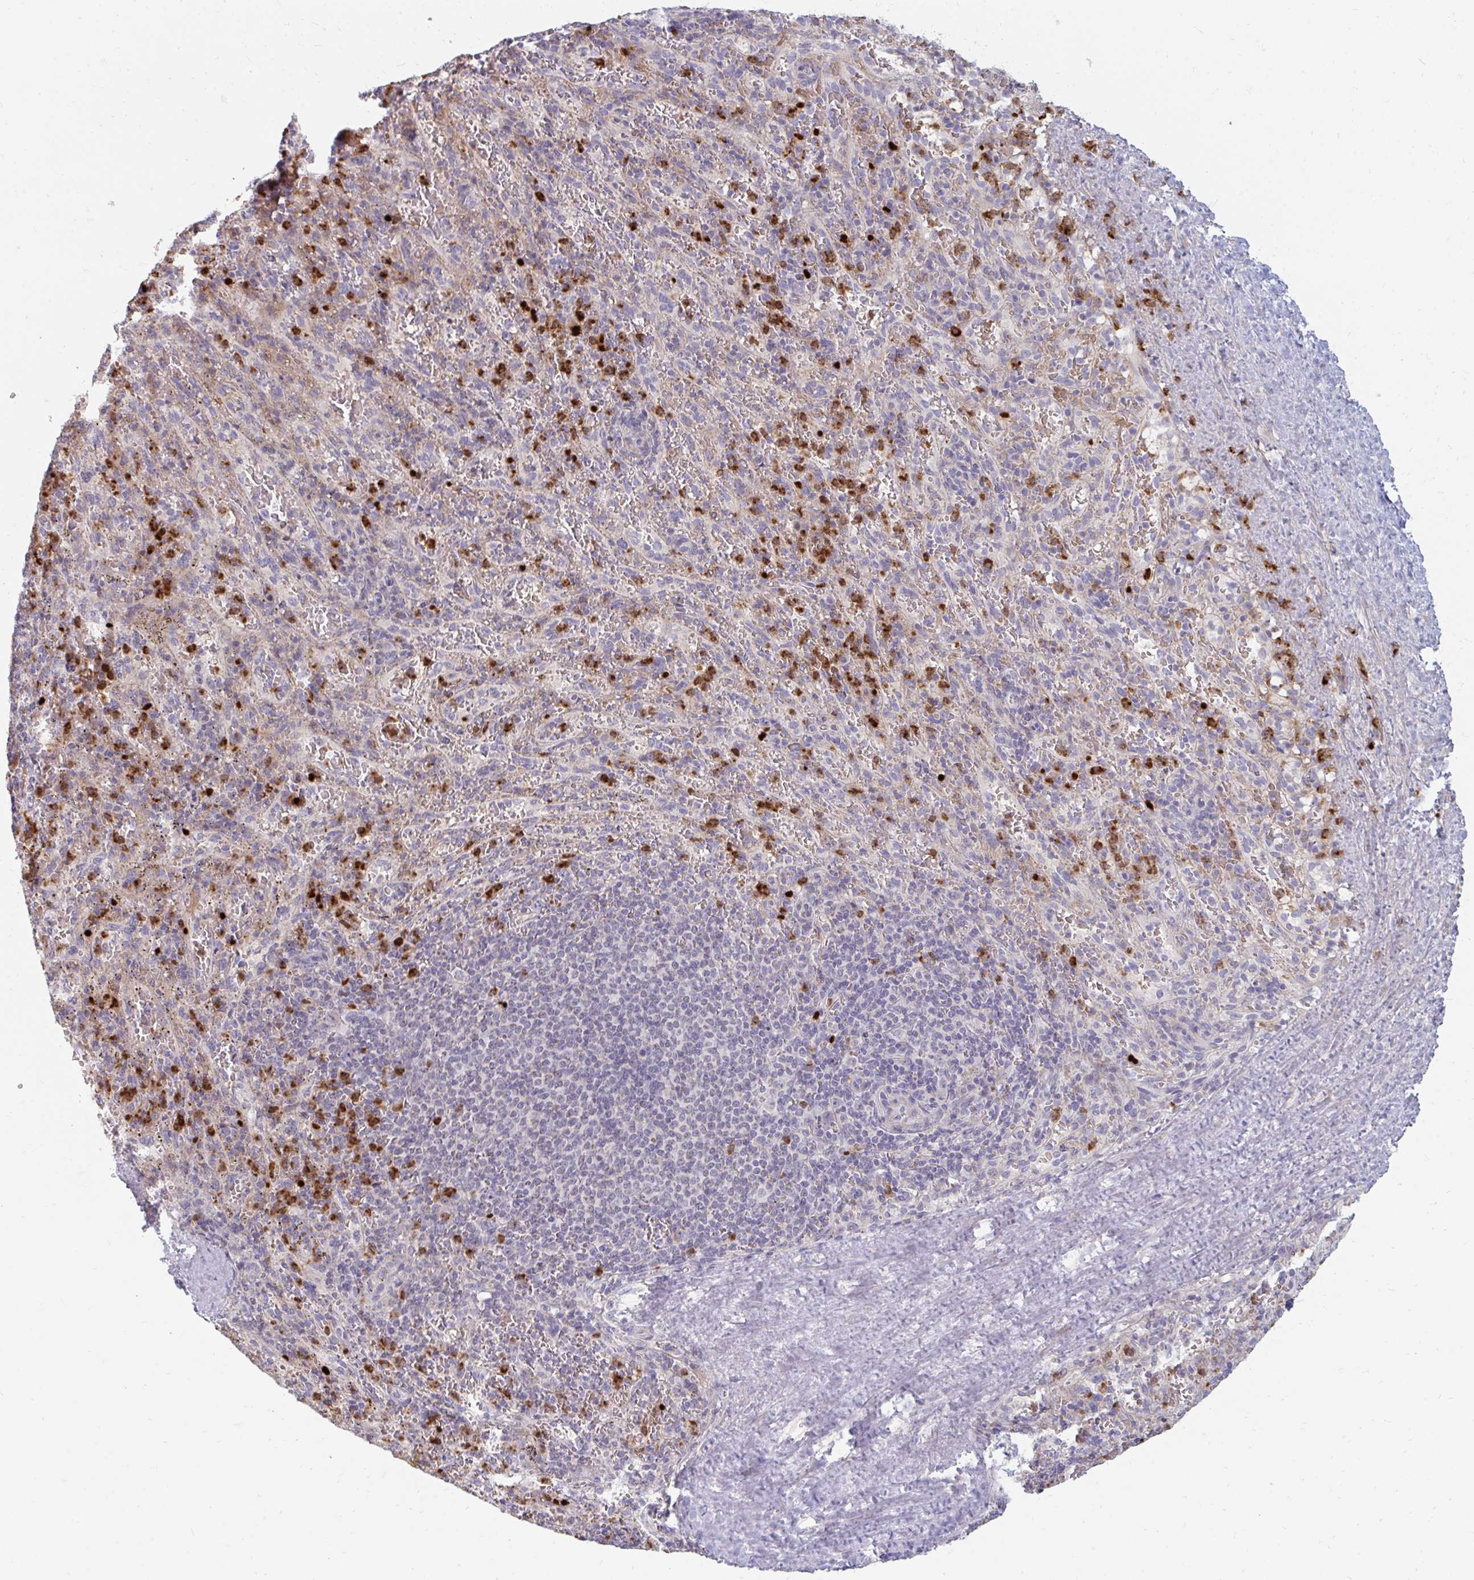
{"staining": {"intensity": "strong", "quantity": "25%-75%", "location": "cytoplasmic/membranous"}, "tissue": "spleen", "cell_type": "Cells in red pulp", "image_type": "normal", "snomed": [{"axis": "morphology", "description": "Normal tissue, NOS"}, {"axis": "topography", "description": "Spleen"}], "caption": "Immunohistochemical staining of normal human spleen demonstrates strong cytoplasmic/membranous protein staining in approximately 25%-75% of cells in red pulp.", "gene": "RAB33A", "patient": {"sex": "male", "age": 57}}